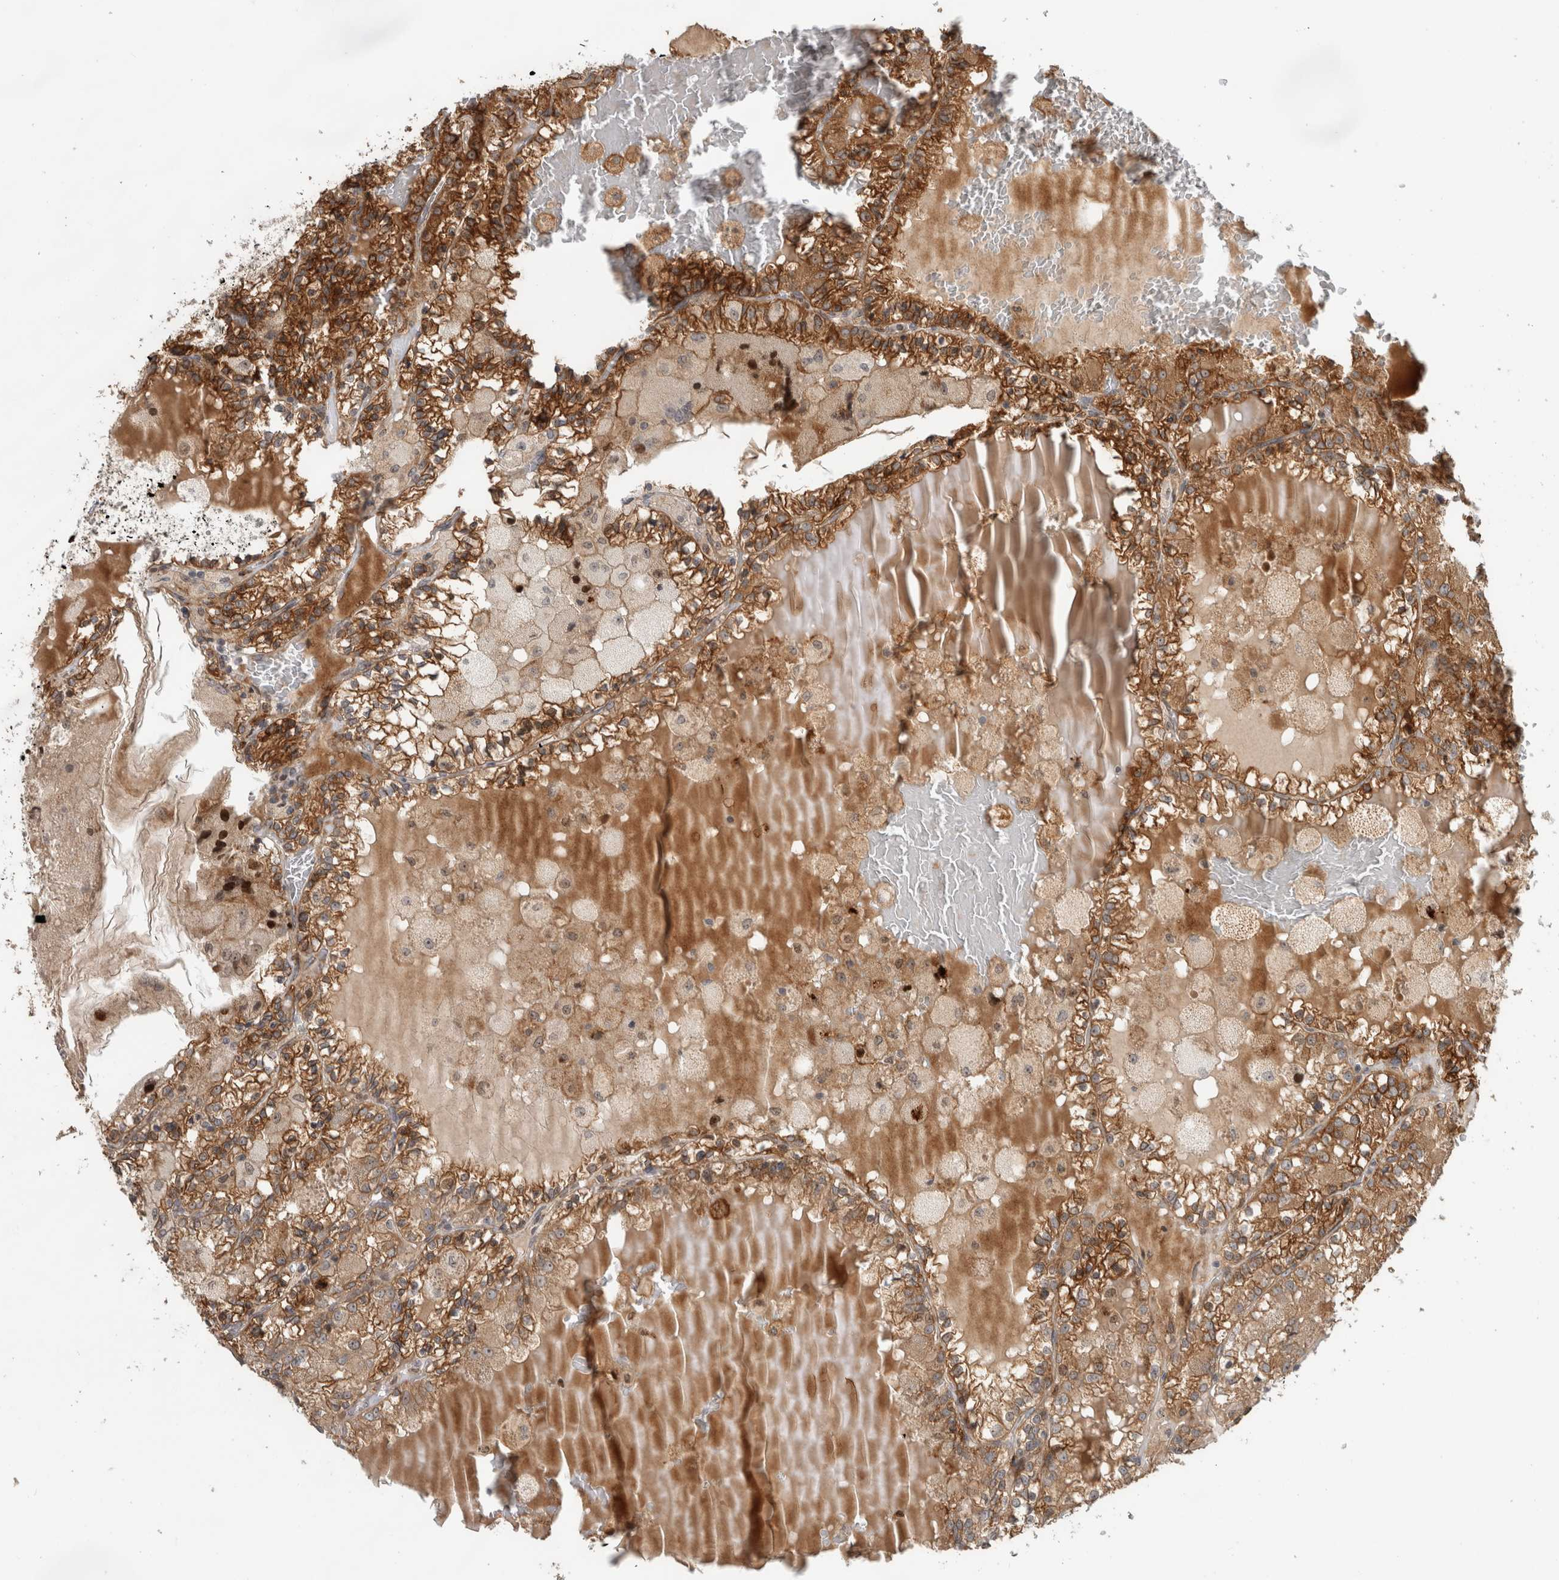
{"staining": {"intensity": "moderate", "quantity": ">75%", "location": "cytoplasmic/membranous"}, "tissue": "renal cancer", "cell_type": "Tumor cells", "image_type": "cancer", "snomed": [{"axis": "morphology", "description": "Adenocarcinoma, NOS"}, {"axis": "topography", "description": "Kidney"}], "caption": "IHC of human renal adenocarcinoma shows medium levels of moderate cytoplasmic/membranous staining in about >75% of tumor cells.", "gene": "INSRR", "patient": {"sex": "female", "age": 56}}